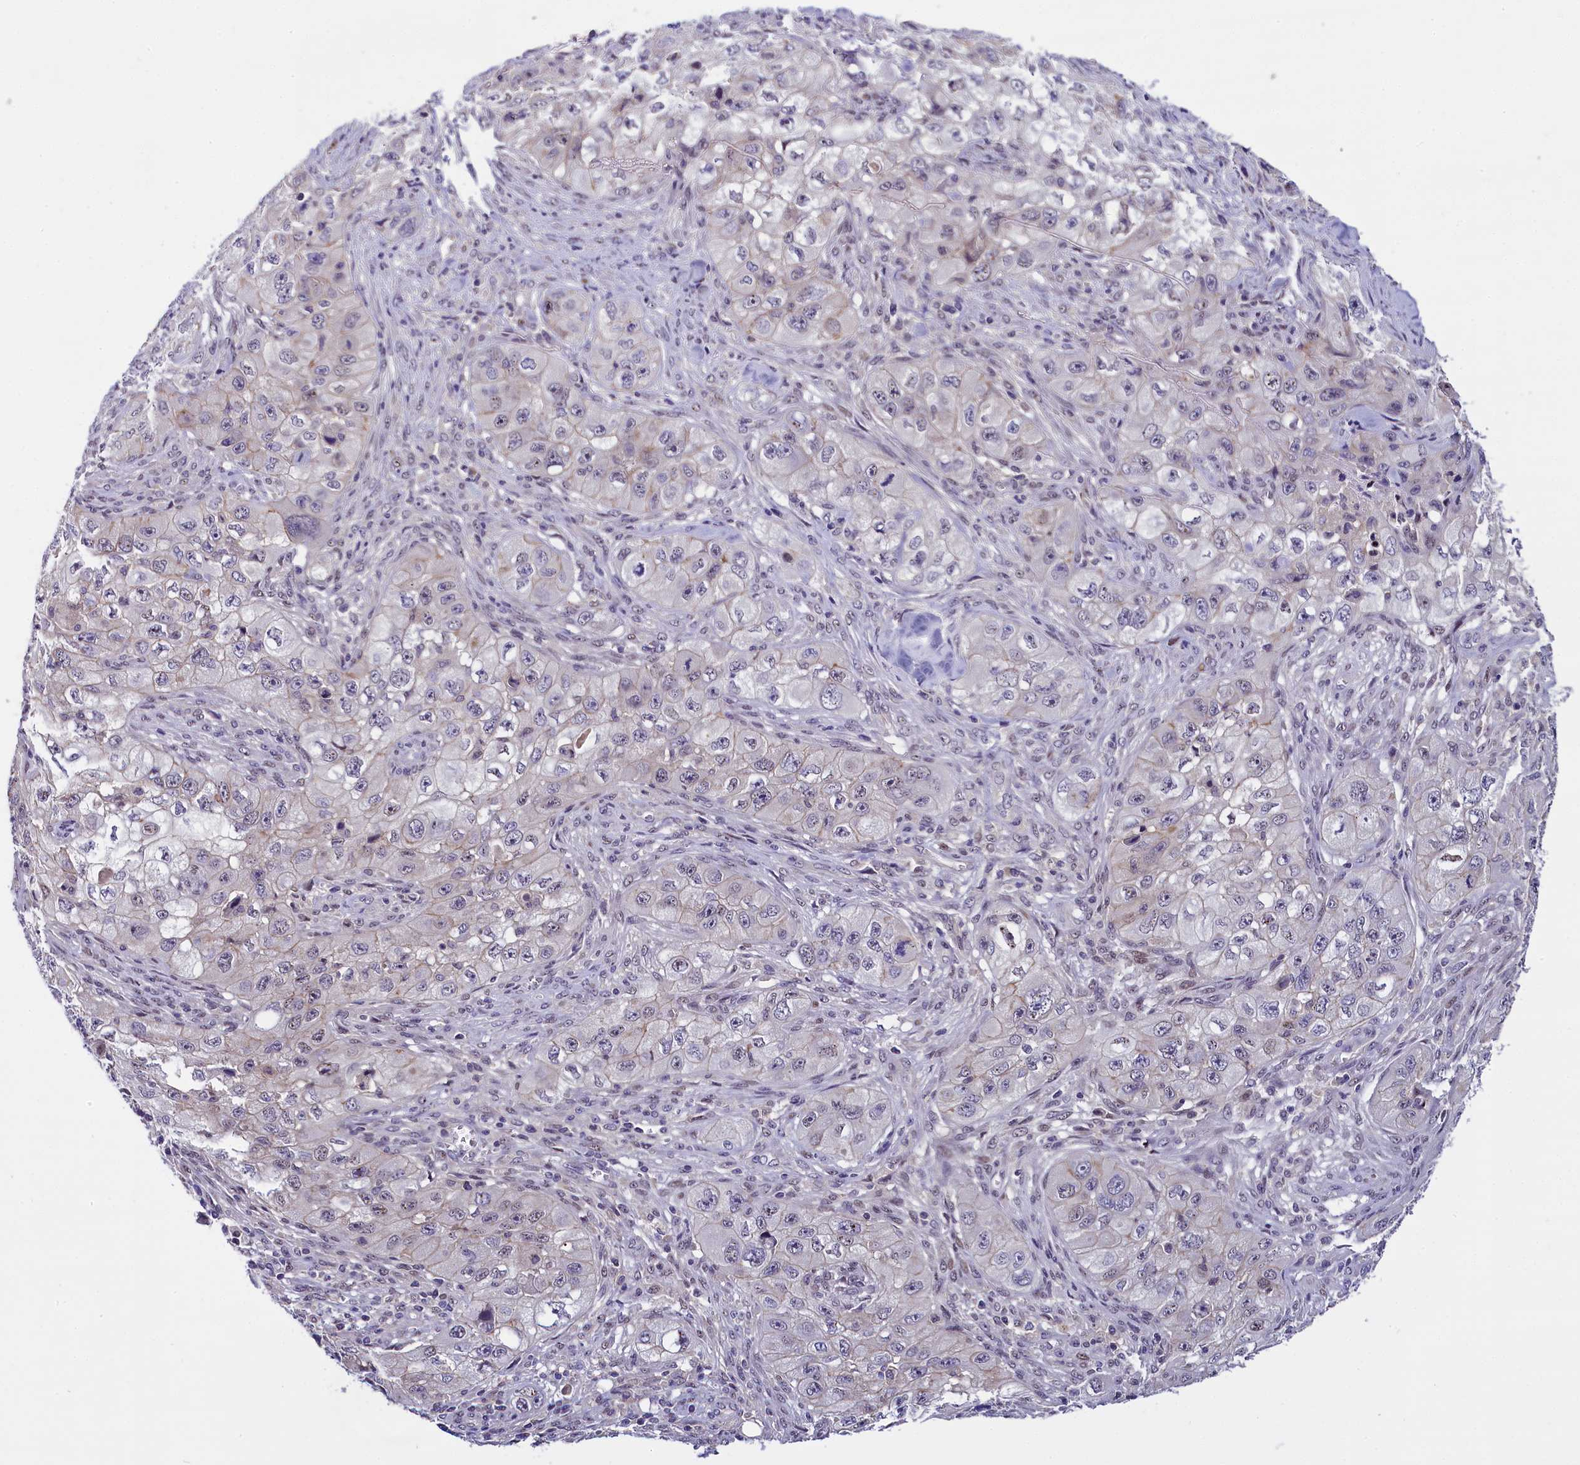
{"staining": {"intensity": "negative", "quantity": "none", "location": "none"}, "tissue": "skin cancer", "cell_type": "Tumor cells", "image_type": "cancer", "snomed": [{"axis": "morphology", "description": "Squamous cell carcinoma, NOS"}, {"axis": "topography", "description": "Skin"}, {"axis": "topography", "description": "Subcutis"}], "caption": "An image of squamous cell carcinoma (skin) stained for a protein reveals no brown staining in tumor cells.", "gene": "ENKD1", "patient": {"sex": "male", "age": 73}}